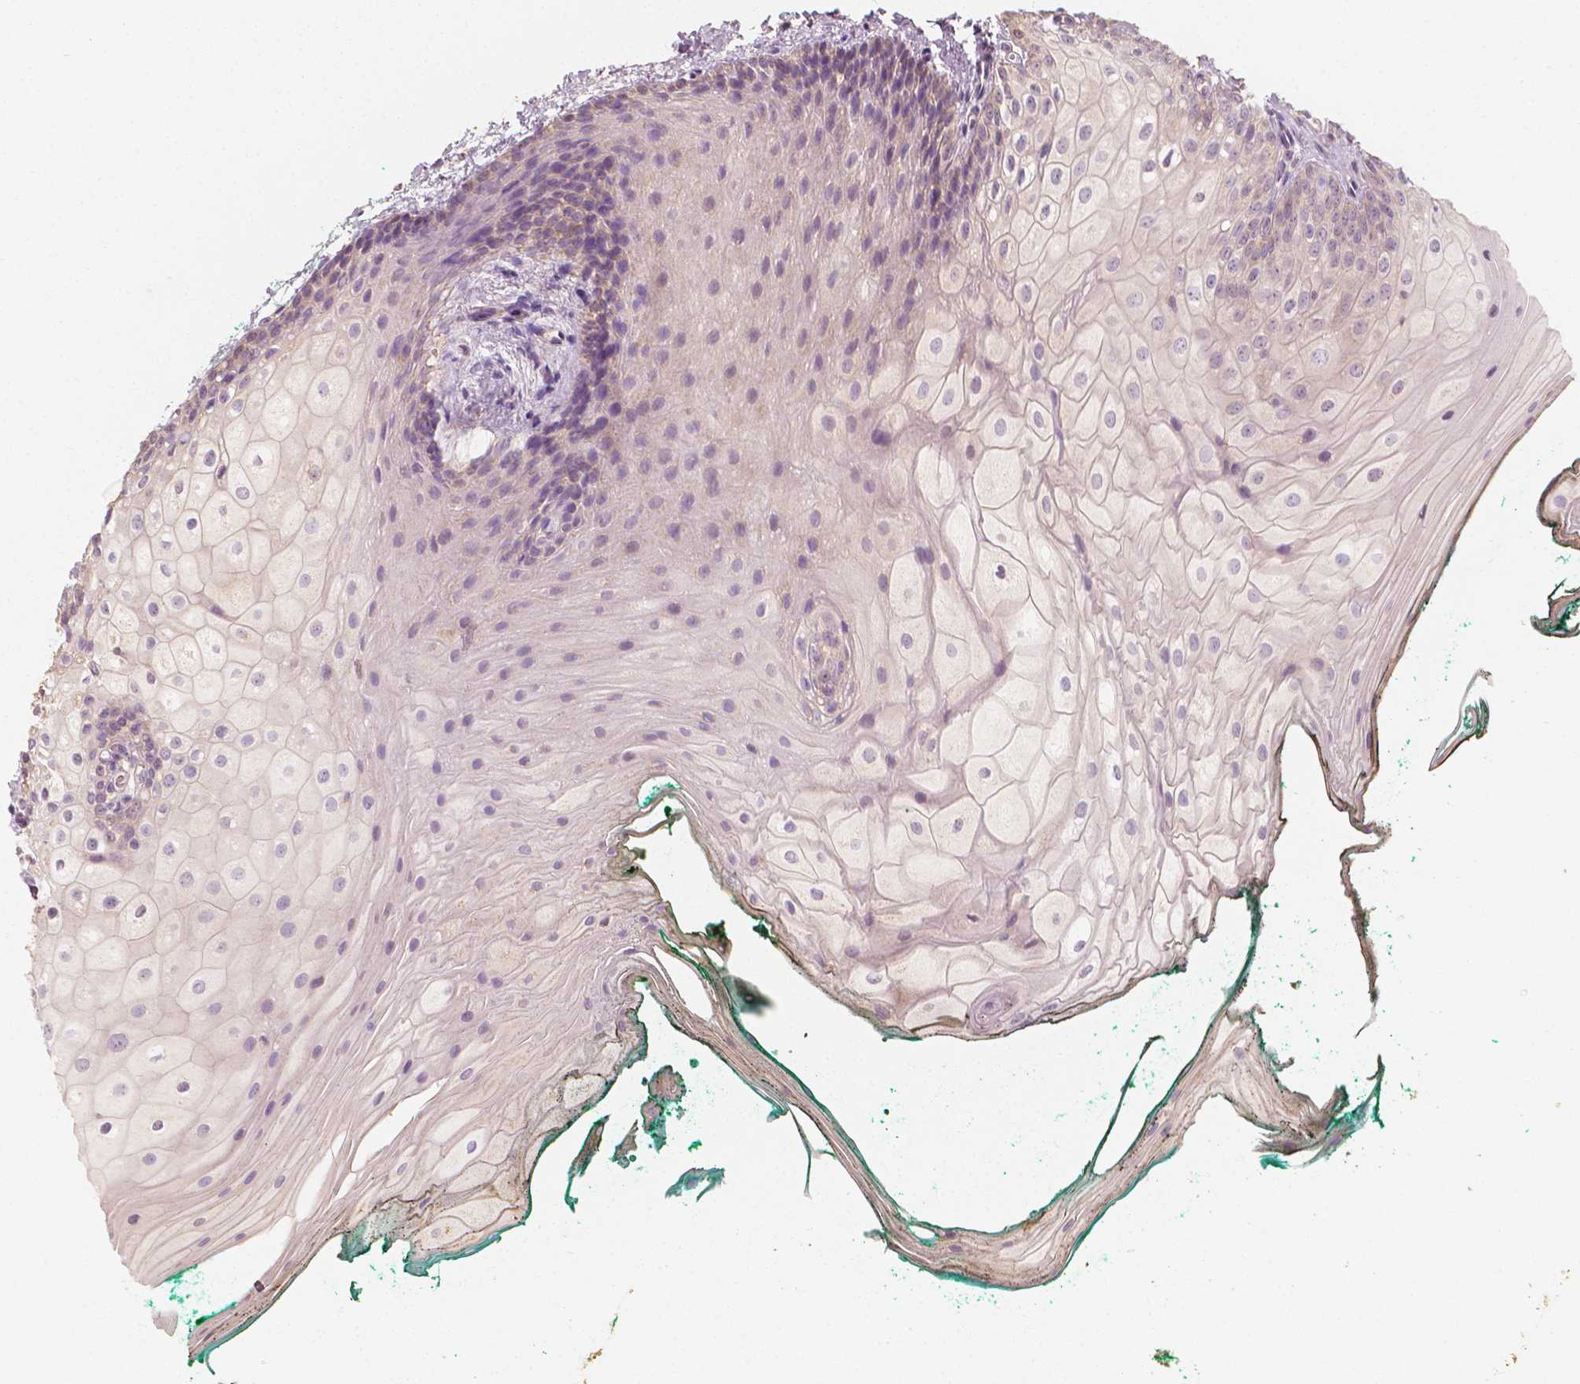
{"staining": {"intensity": "negative", "quantity": "none", "location": "none"}, "tissue": "oral mucosa", "cell_type": "Squamous epithelial cells", "image_type": "normal", "snomed": [{"axis": "morphology", "description": "Normal tissue, NOS"}, {"axis": "topography", "description": "Oral tissue"}], "caption": "This is an IHC photomicrograph of normal oral mucosa. There is no expression in squamous epithelial cells.", "gene": "SHPK", "patient": {"sex": "female", "age": 68}}